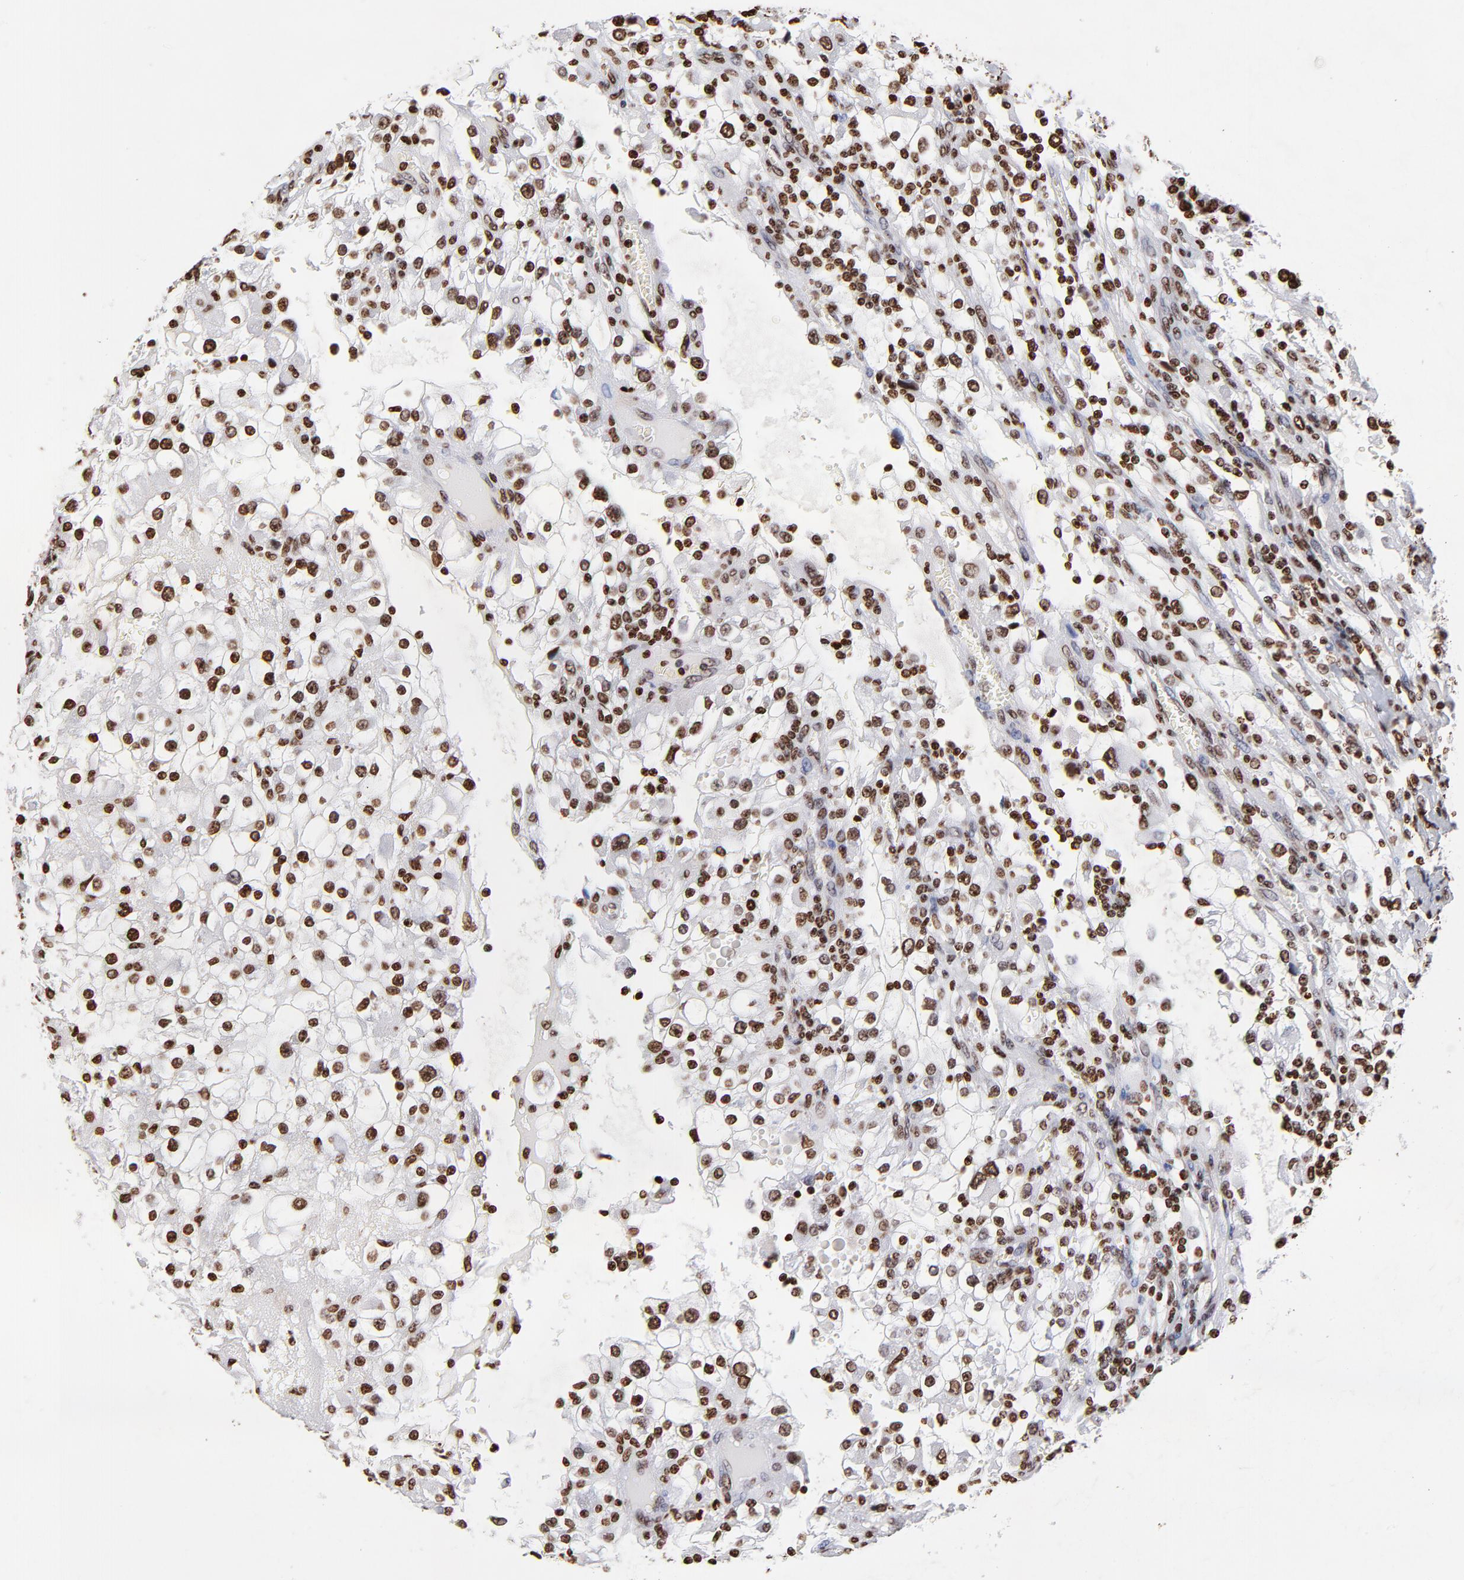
{"staining": {"intensity": "strong", "quantity": ">75%", "location": "nuclear"}, "tissue": "renal cancer", "cell_type": "Tumor cells", "image_type": "cancer", "snomed": [{"axis": "morphology", "description": "Adenocarcinoma, NOS"}, {"axis": "topography", "description": "Kidney"}], "caption": "Immunohistochemical staining of human renal adenocarcinoma demonstrates high levels of strong nuclear protein staining in about >75% of tumor cells. (brown staining indicates protein expression, while blue staining denotes nuclei).", "gene": "FBH1", "patient": {"sex": "female", "age": 52}}